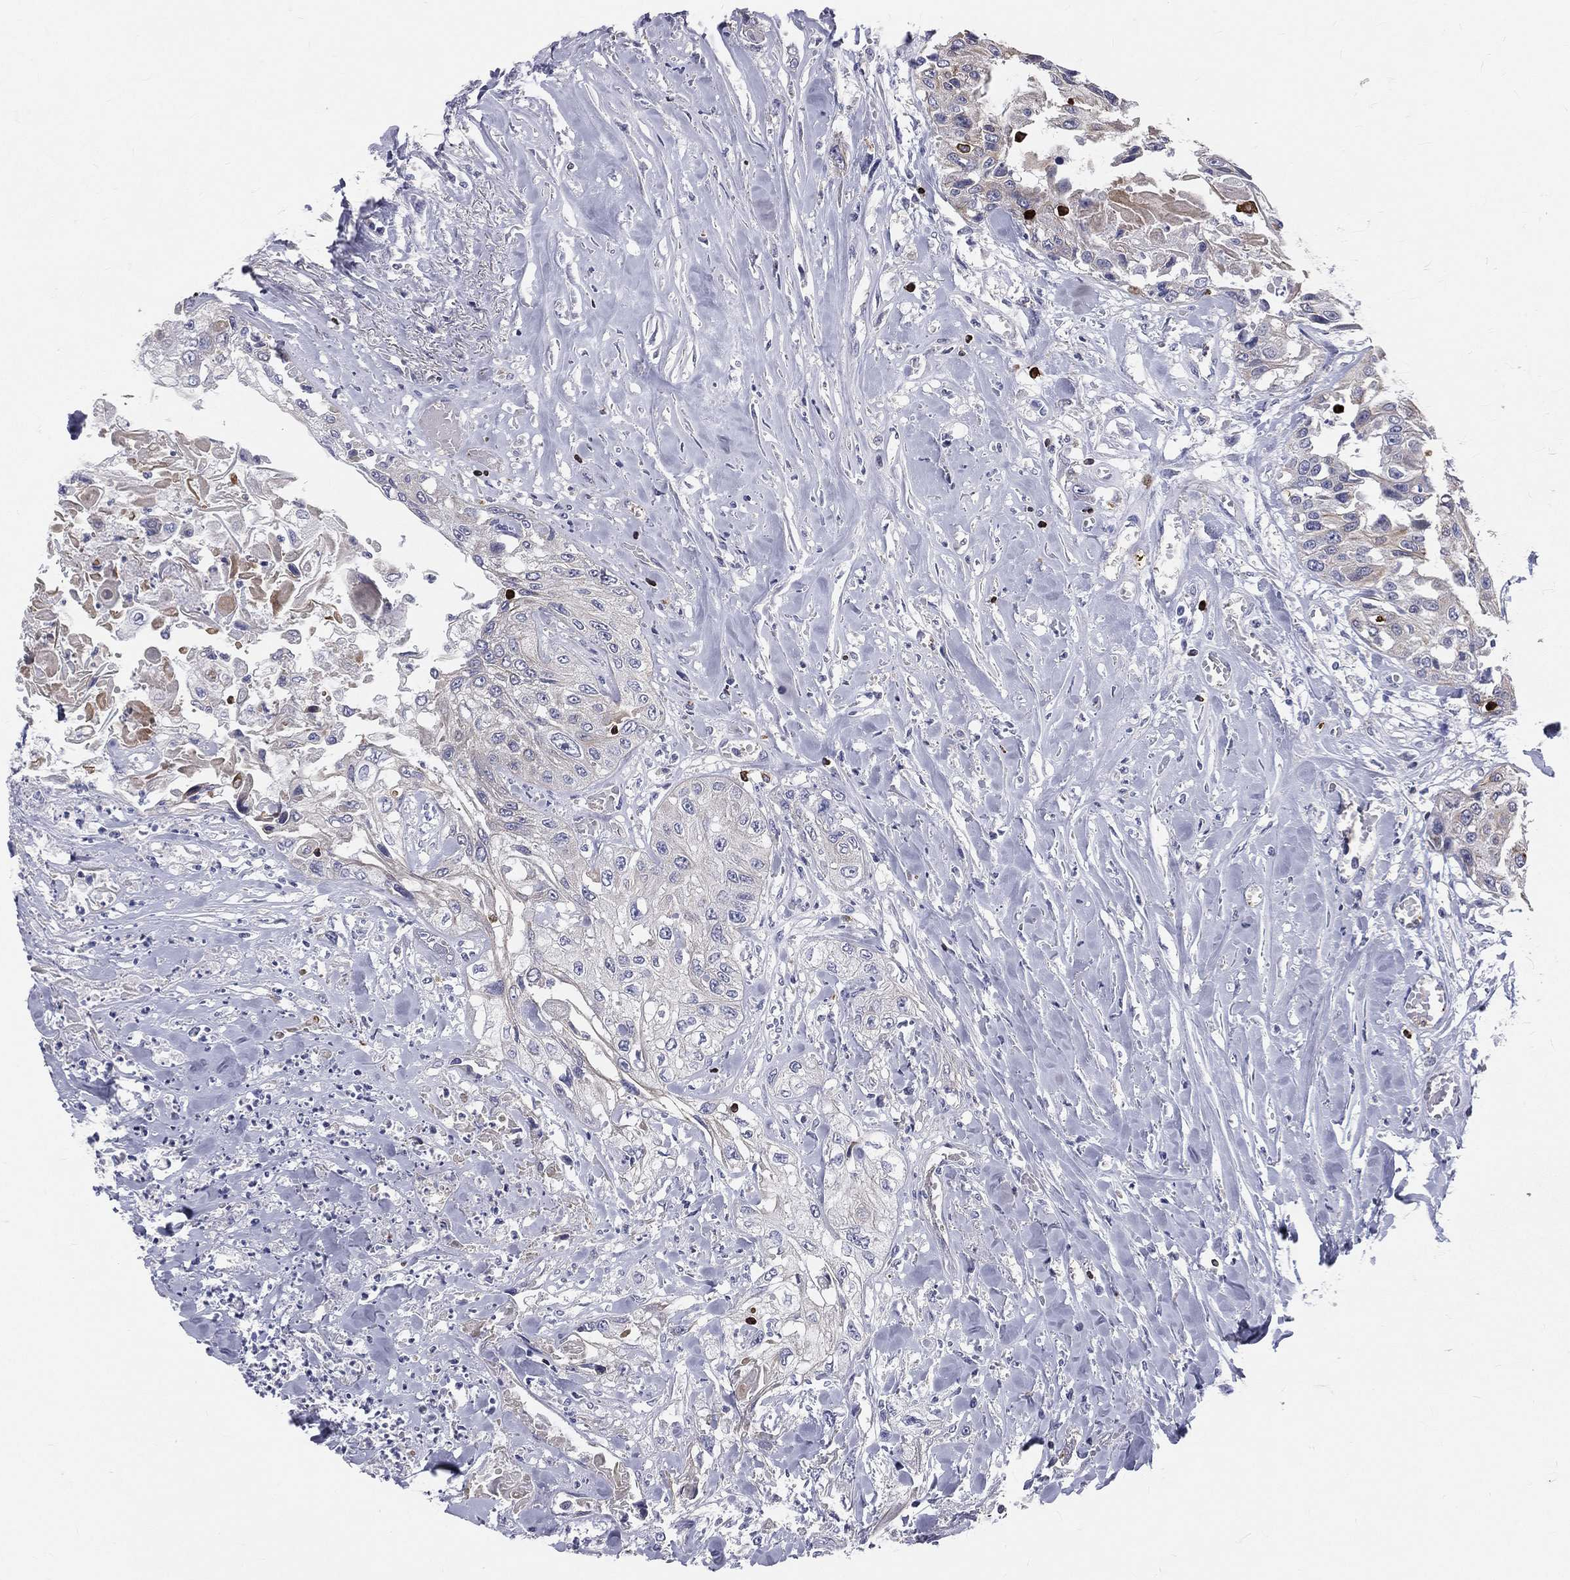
{"staining": {"intensity": "negative", "quantity": "none", "location": "none"}, "tissue": "head and neck cancer", "cell_type": "Tumor cells", "image_type": "cancer", "snomed": [{"axis": "morphology", "description": "Normal tissue, NOS"}, {"axis": "morphology", "description": "Squamous cell carcinoma, NOS"}, {"axis": "topography", "description": "Oral tissue"}, {"axis": "topography", "description": "Peripheral nerve tissue"}, {"axis": "topography", "description": "Head-Neck"}], "caption": "A high-resolution micrograph shows IHC staining of head and neck cancer, which demonstrates no significant staining in tumor cells.", "gene": "CTSW", "patient": {"sex": "female", "age": 59}}